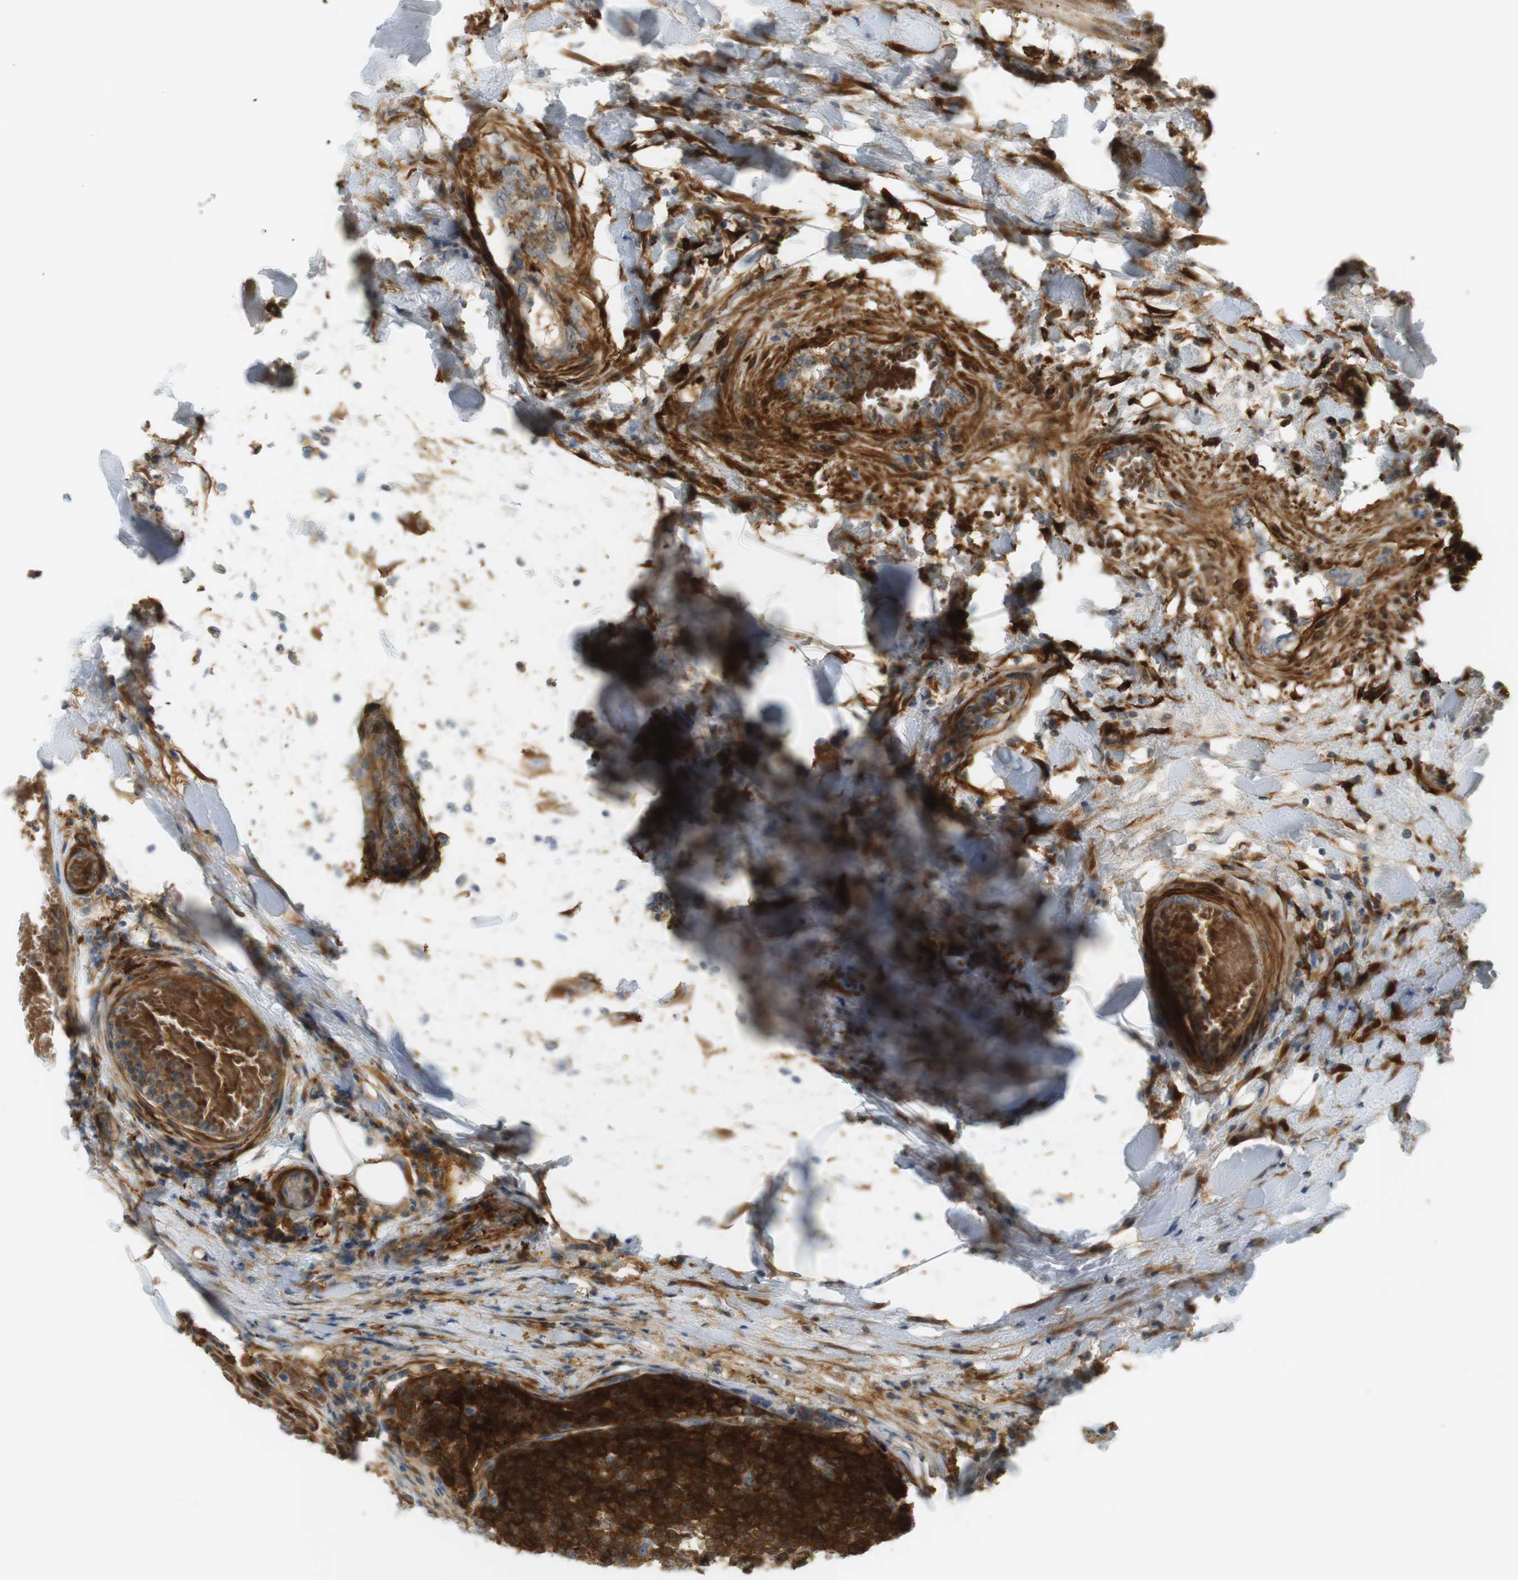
{"staining": {"intensity": "strong", "quantity": ">75%", "location": "cytoplasmic/membranous"}, "tissue": "testis cancer", "cell_type": "Tumor cells", "image_type": "cancer", "snomed": [{"axis": "morphology", "description": "Seminoma, NOS"}, {"axis": "topography", "description": "Testis"}], "caption": "Protein expression analysis of human seminoma (testis) reveals strong cytoplasmic/membranous positivity in approximately >75% of tumor cells.", "gene": "PDE3A", "patient": {"sex": "male", "age": 59}}